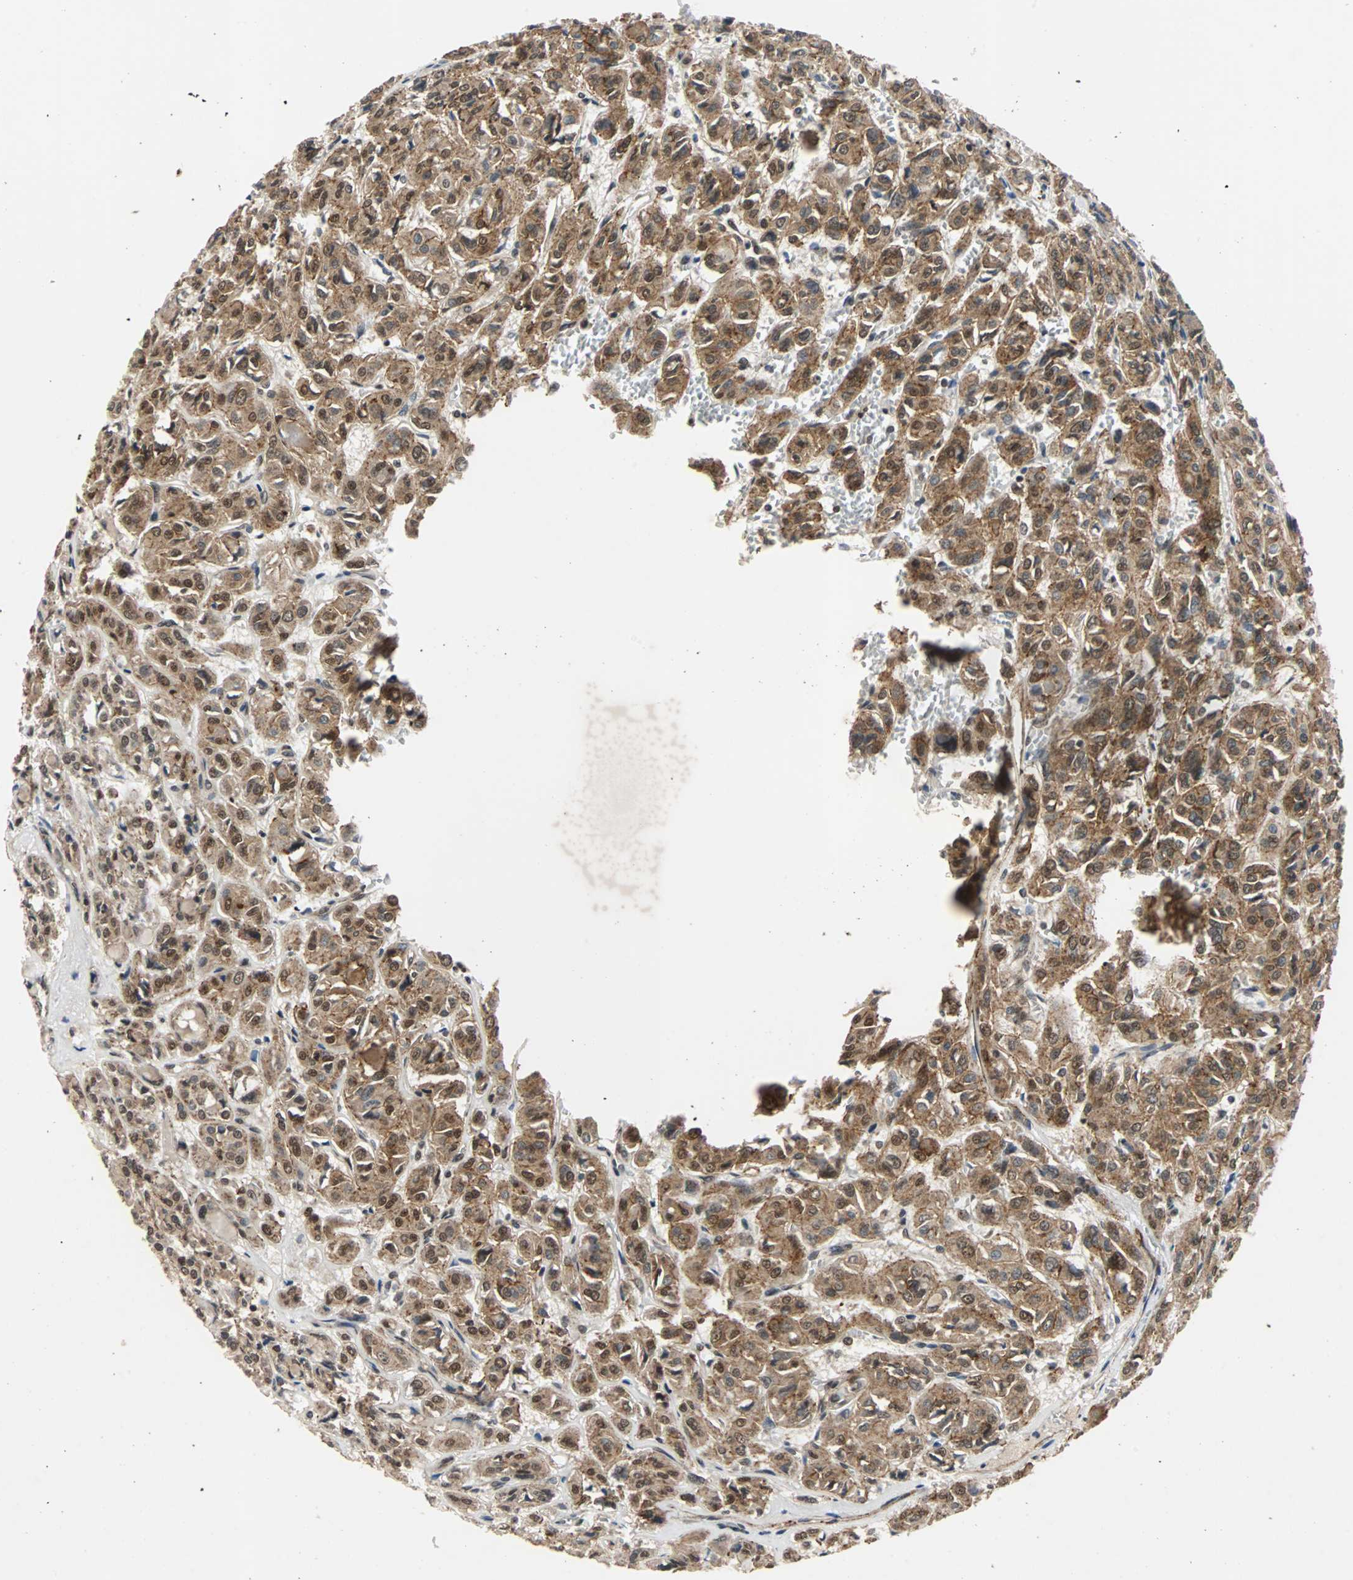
{"staining": {"intensity": "moderate", "quantity": ">75%", "location": "cytoplasmic/membranous"}, "tissue": "thyroid cancer", "cell_type": "Tumor cells", "image_type": "cancer", "snomed": [{"axis": "morphology", "description": "Follicular adenoma carcinoma, NOS"}, {"axis": "topography", "description": "Thyroid gland"}], "caption": "IHC (DAB (3,3'-diaminobenzidine)) staining of human thyroid cancer demonstrates moderate cytoplasmic/membranous protein expression in approximately >75% of tumor cells.", "gene": "LSR", "patient": {"sex": "female", "age": 71}}